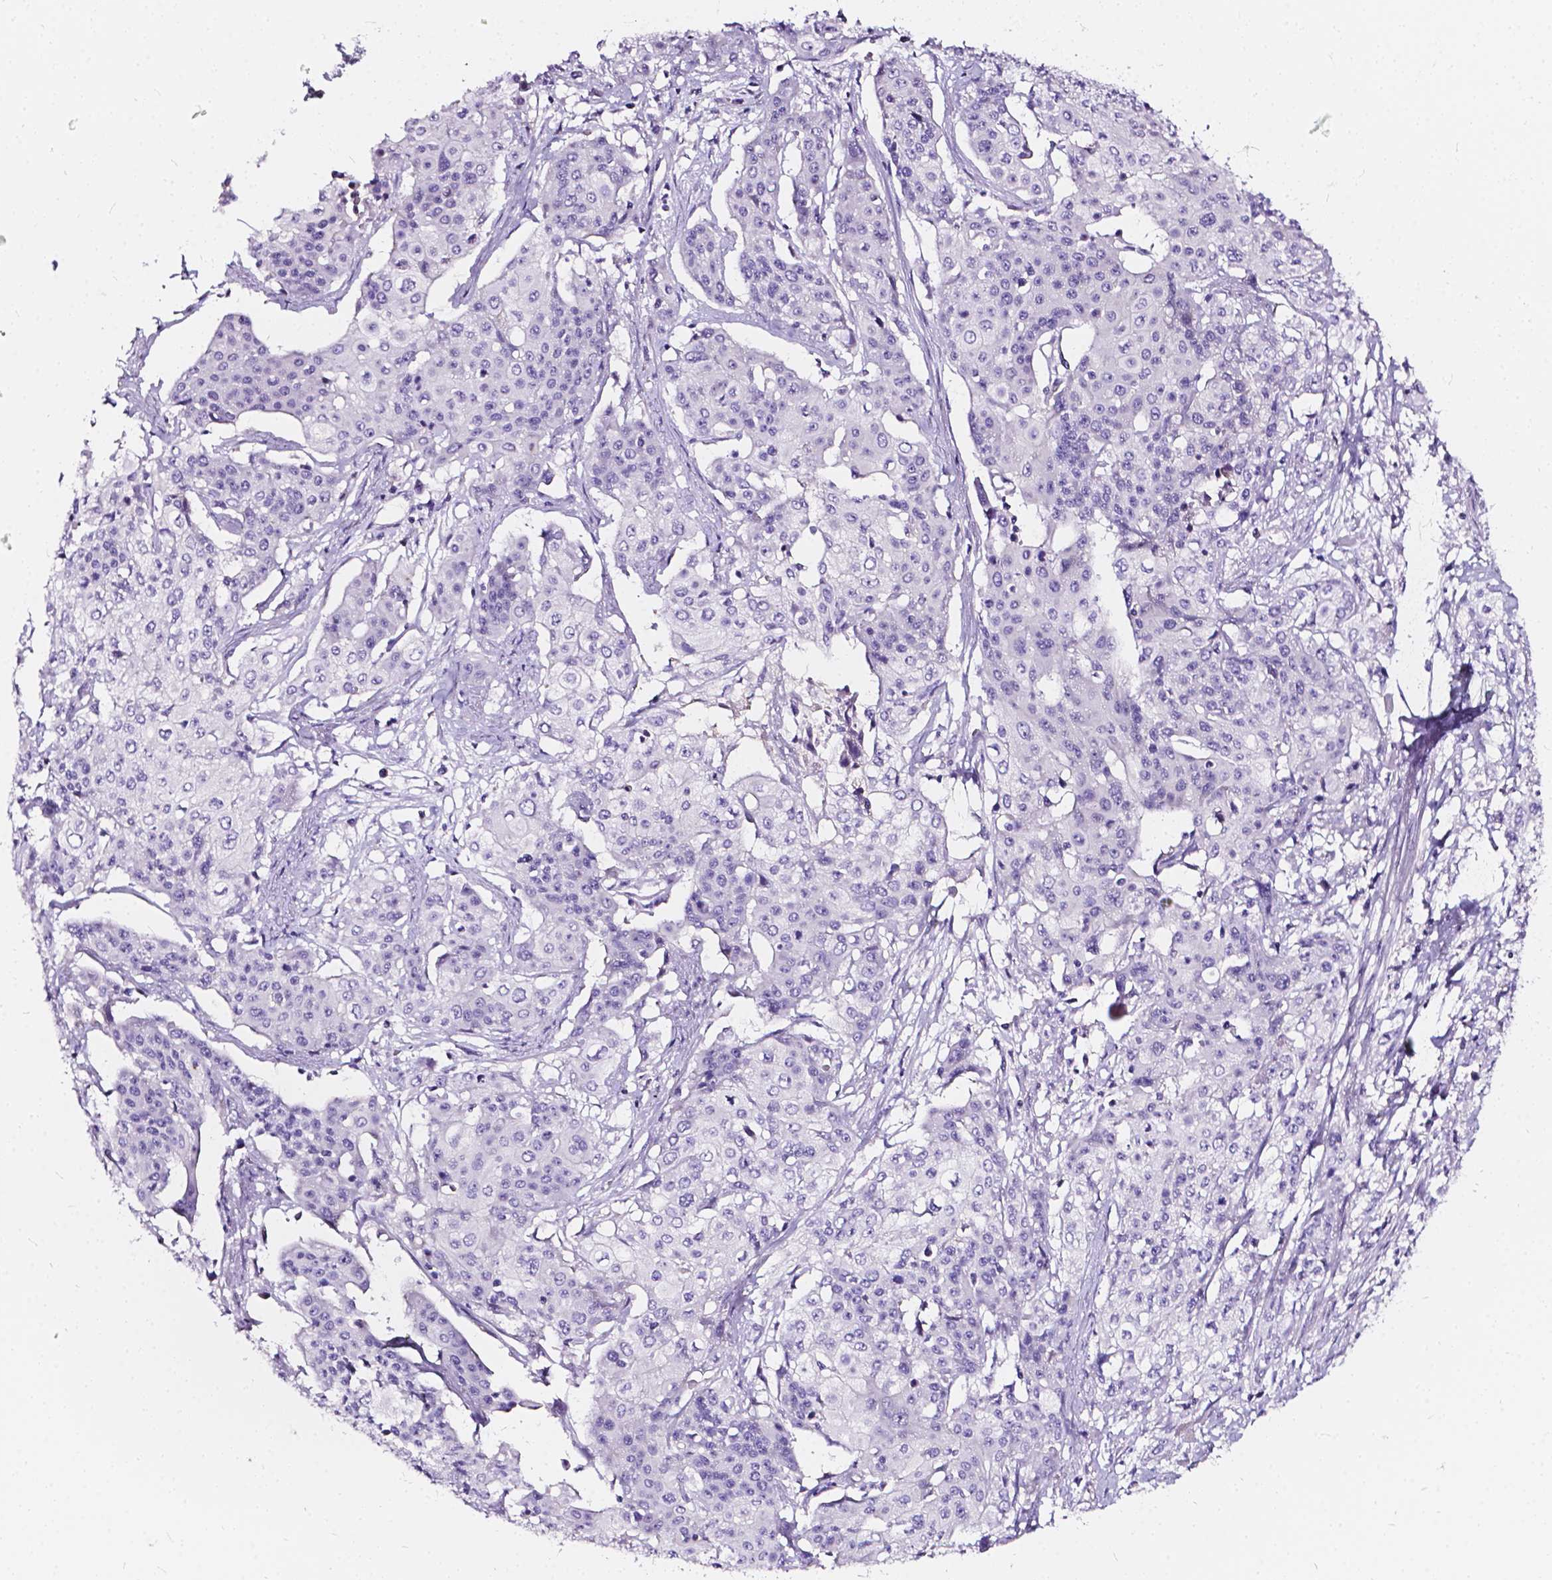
{"staining": {"intensity": "negative", "quantity": "none", "location": "none"}, "tissue": "cervical cancer", "cell_type": "Tumor cells", "image_type": "cancer", "snomed": [{"axis": "morphology", "description": "Squamous cell carcinoma, NOS"}, {"axis": "topography", "description": "Cervix"}], "caption": "Immunohistochemistry of squamous cell carcinoma (cervical) exhibits no staining in tumor cells.", "gene": "CLSTN2", "patient": {"sex": "female", "age": 39}}